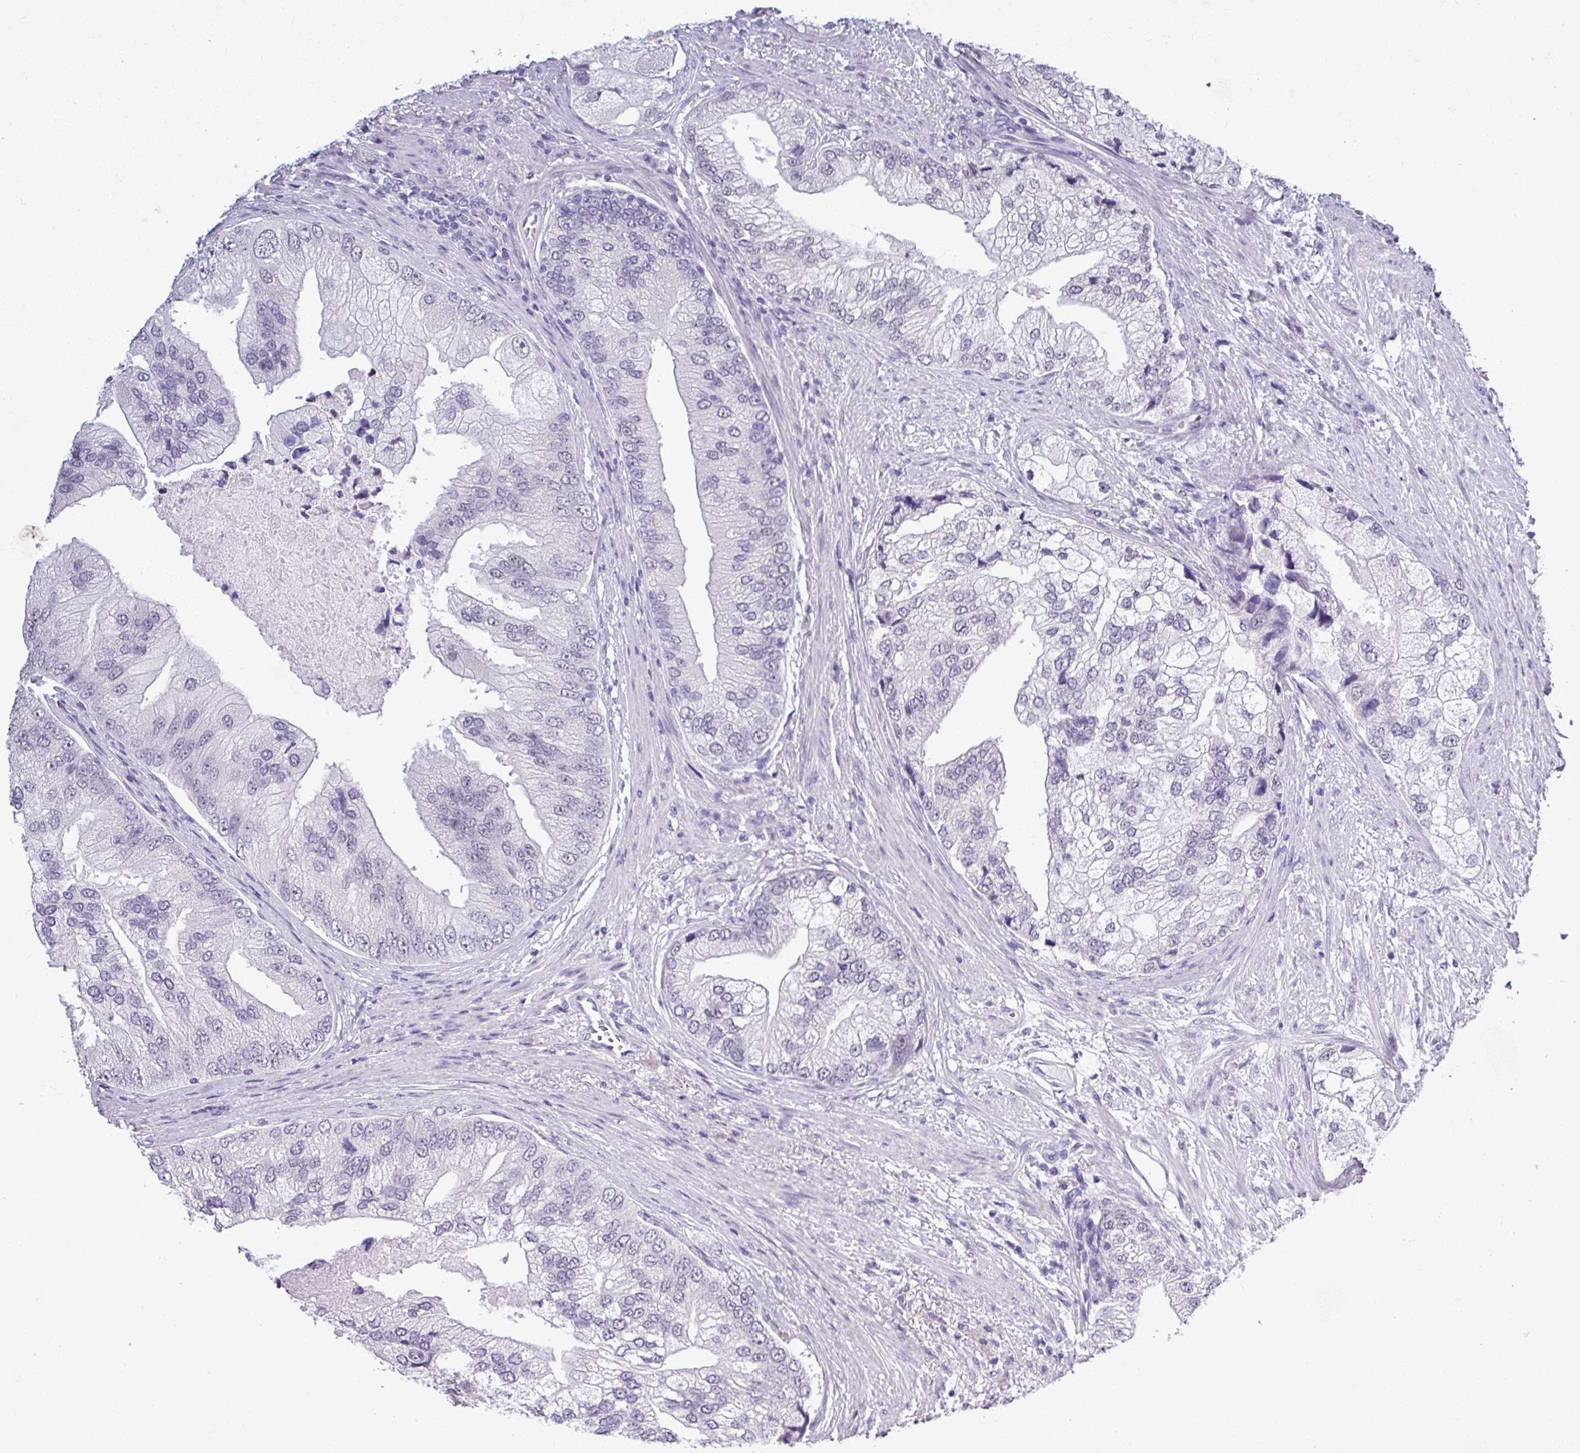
{"staining": {"intensity": "weak", "quantity": "<25%", "location": "nuclear"}, "tissue": "prostate cancer", "cell_type": "Tumor cells", "image_type": "cancer", "snomed": [{"axis": "morphology", "description": "Adenocarcinoma, High grade"}, {"axis": "topography", "description": "Prostate"}], "caption": "This photomicrograph is of prostate cancer stained with immunohistochemistry to label a protein in brown with the nuclei are counter-stained blue. There is no staining in tumor cells.", "gene": "SRGAP1", "patient": {"sex": "male", "age": 70}}